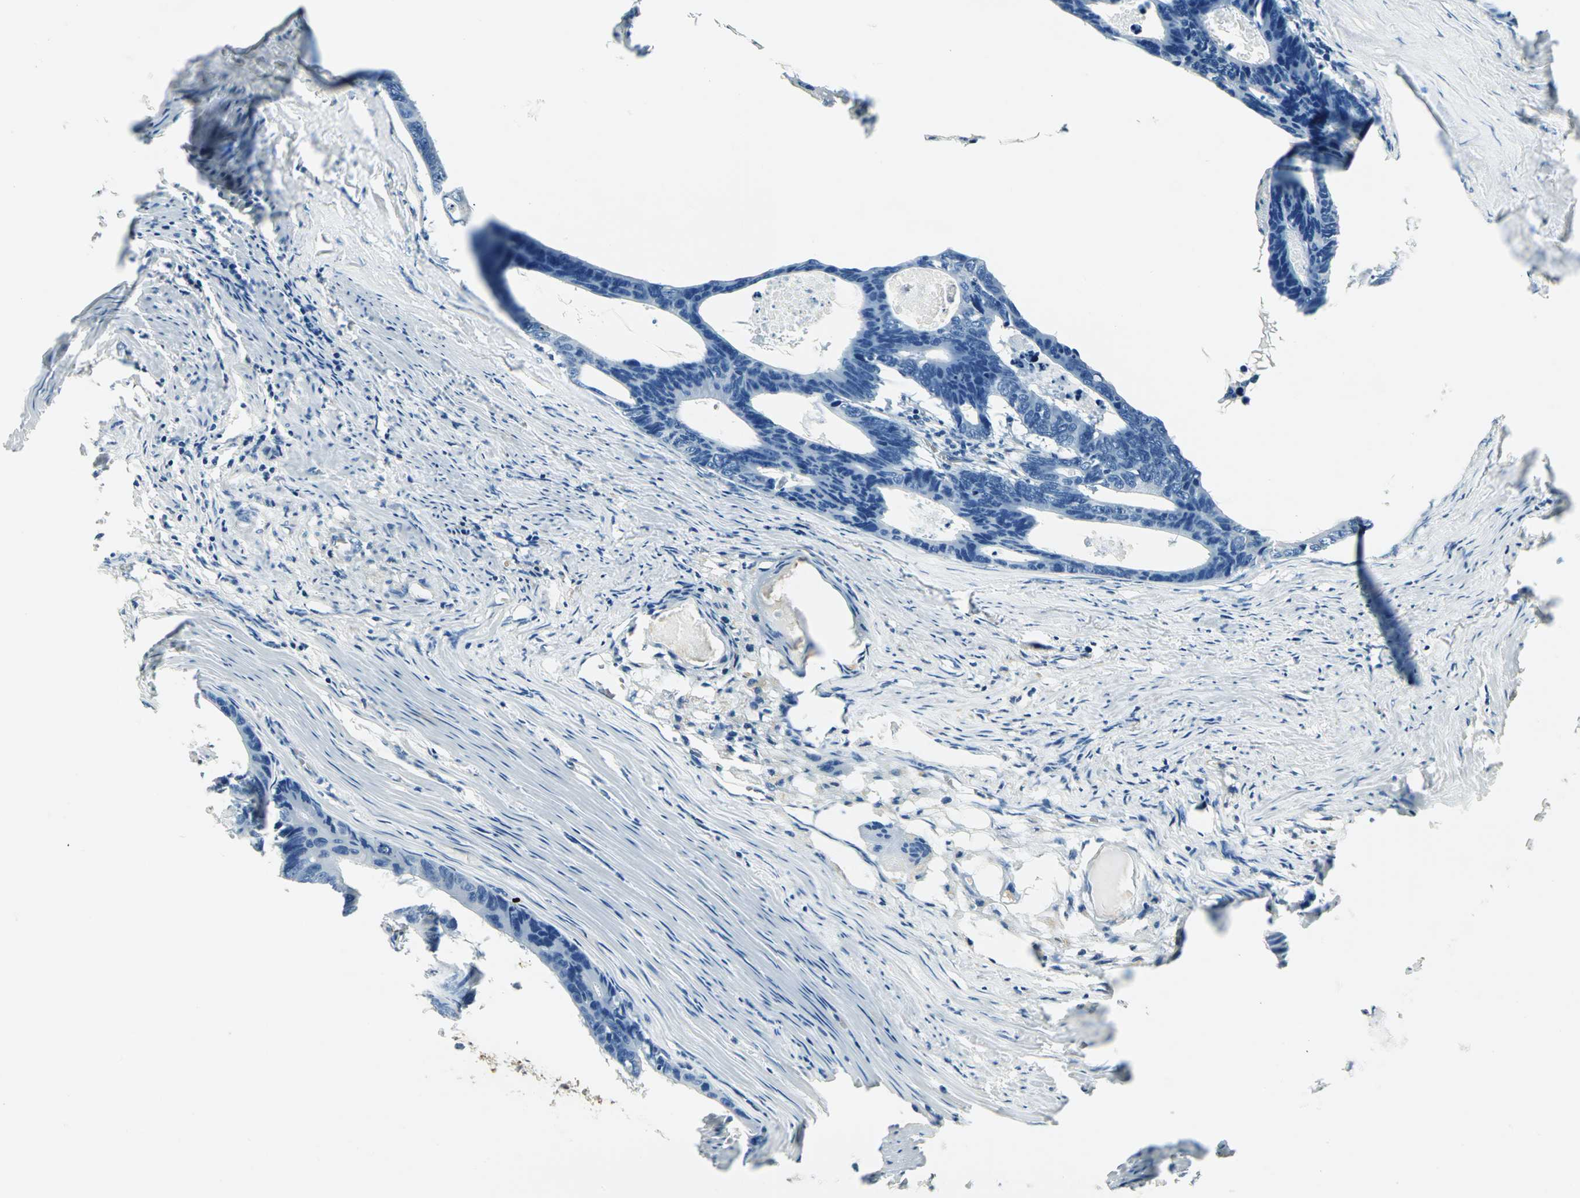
{"staining": {"intensity": "moderate", "quantity": "<25%", "location": "cytoplasmic/membranous"}, "tissue": "colorectal cancer", "cell_type": "Tumor cells", "image_type": "cancer", "snomed": [{"axis": "morphology", "description": "Adenocarcinoma, NOS"}, {"axis": "topography", "description": "Colon"}], "caption": "Human colorectal adenocarcinoma stained with a brown dye displays moderate cytoplasmic/membranous positive staining in about <25% of tumor cells.", "gene": "ARSA", "patient": {"sex": "female", "age": 55}}